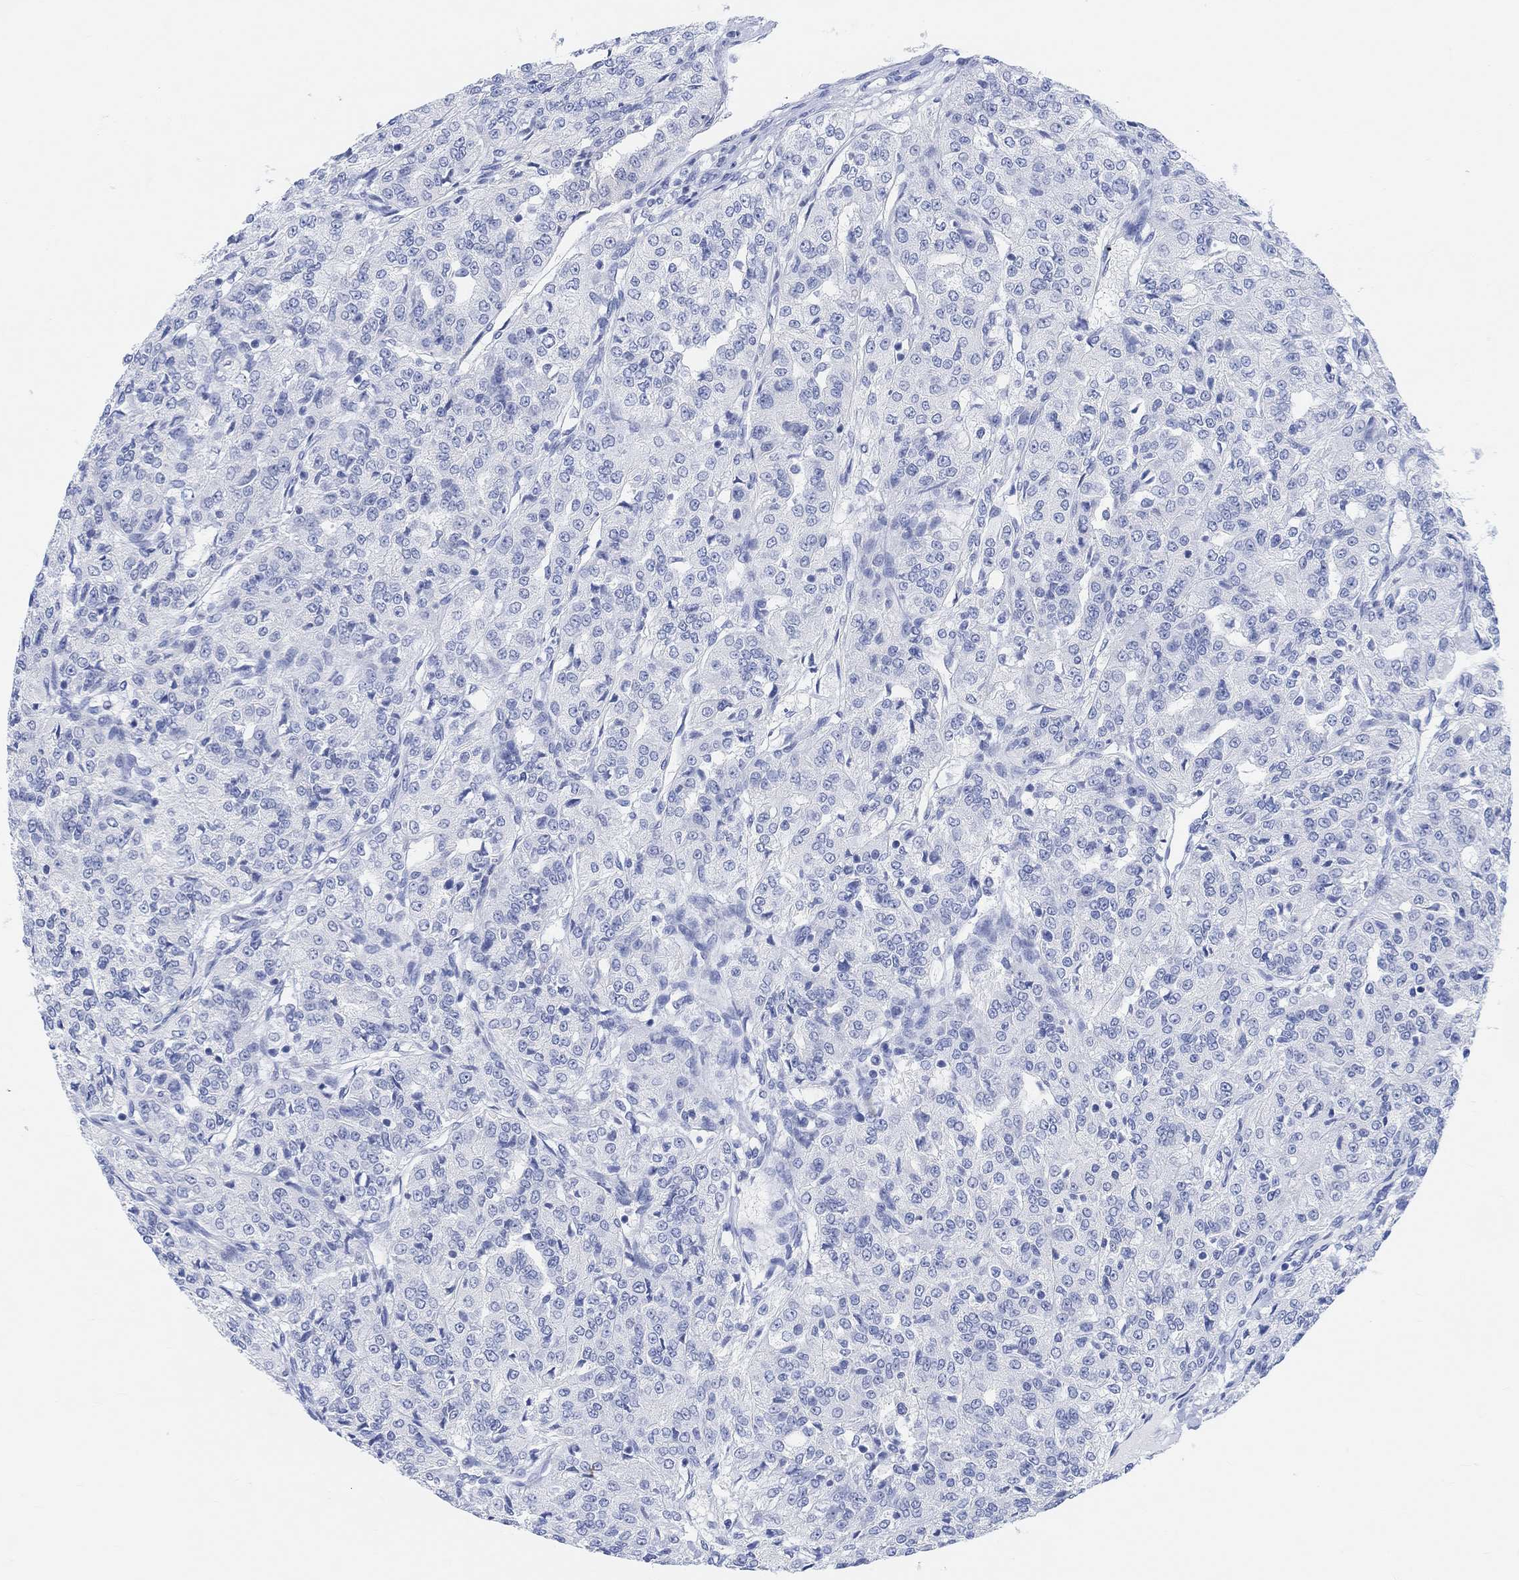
{"staining": {"intensity": "negative", "quantity": "none", "location": "none"}, "tissue": "renal cancer", "cell_type": "Tumor cells", "image_type": "cancer", "snomed": [{"axis": "morphology", "description": "Adenocarcinoma, NOS"}, {"axis": "topography", "description": "Kidney"}], "caption": "The immunohistochemistry histopathology image has no significant positivity in tumor cells of adenocarcinoma (renal) tissue.", "gene": "ENO4", "patient": {"sex": "female", "age": 63}}